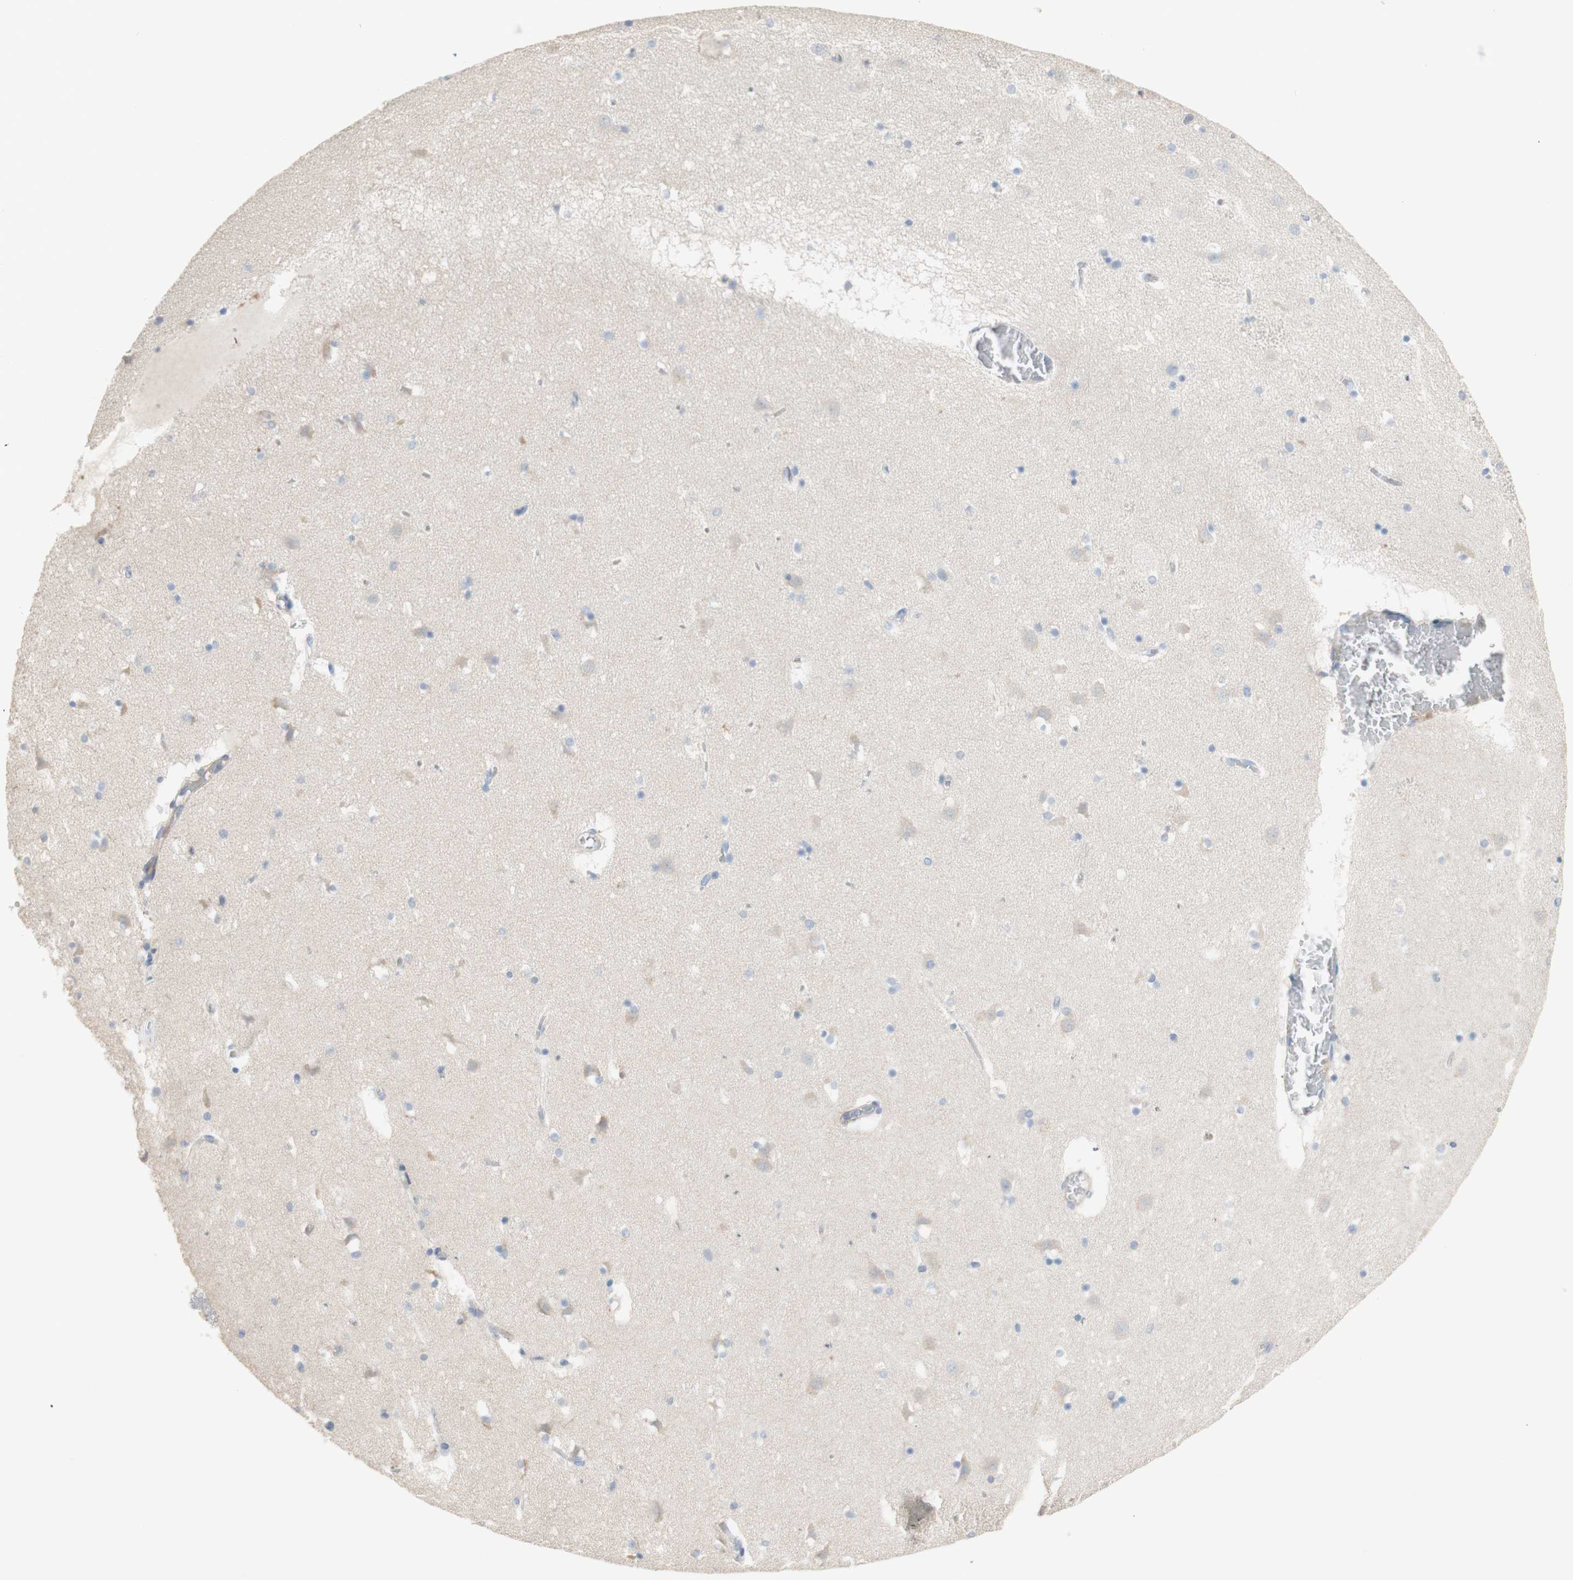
{"staining": {"intensity": "weak", "quantity": "<25%", "location": "cytoplasmic/membranous"}, "tissue": "caudate", "cell_type": "Glial cells", "image_type": "normal", "snomed": [{"axis": "morphology", "description": "Normal tissue, NOS"}, {"axis": "topography", "description": "Lateral ventricle wall"}], "caption": "Human caudate stained for a protein using IHC demonstrates no positivity in glial cells.", "gene": "MANEA", "patient": {"sex": "male", "age": 45}}